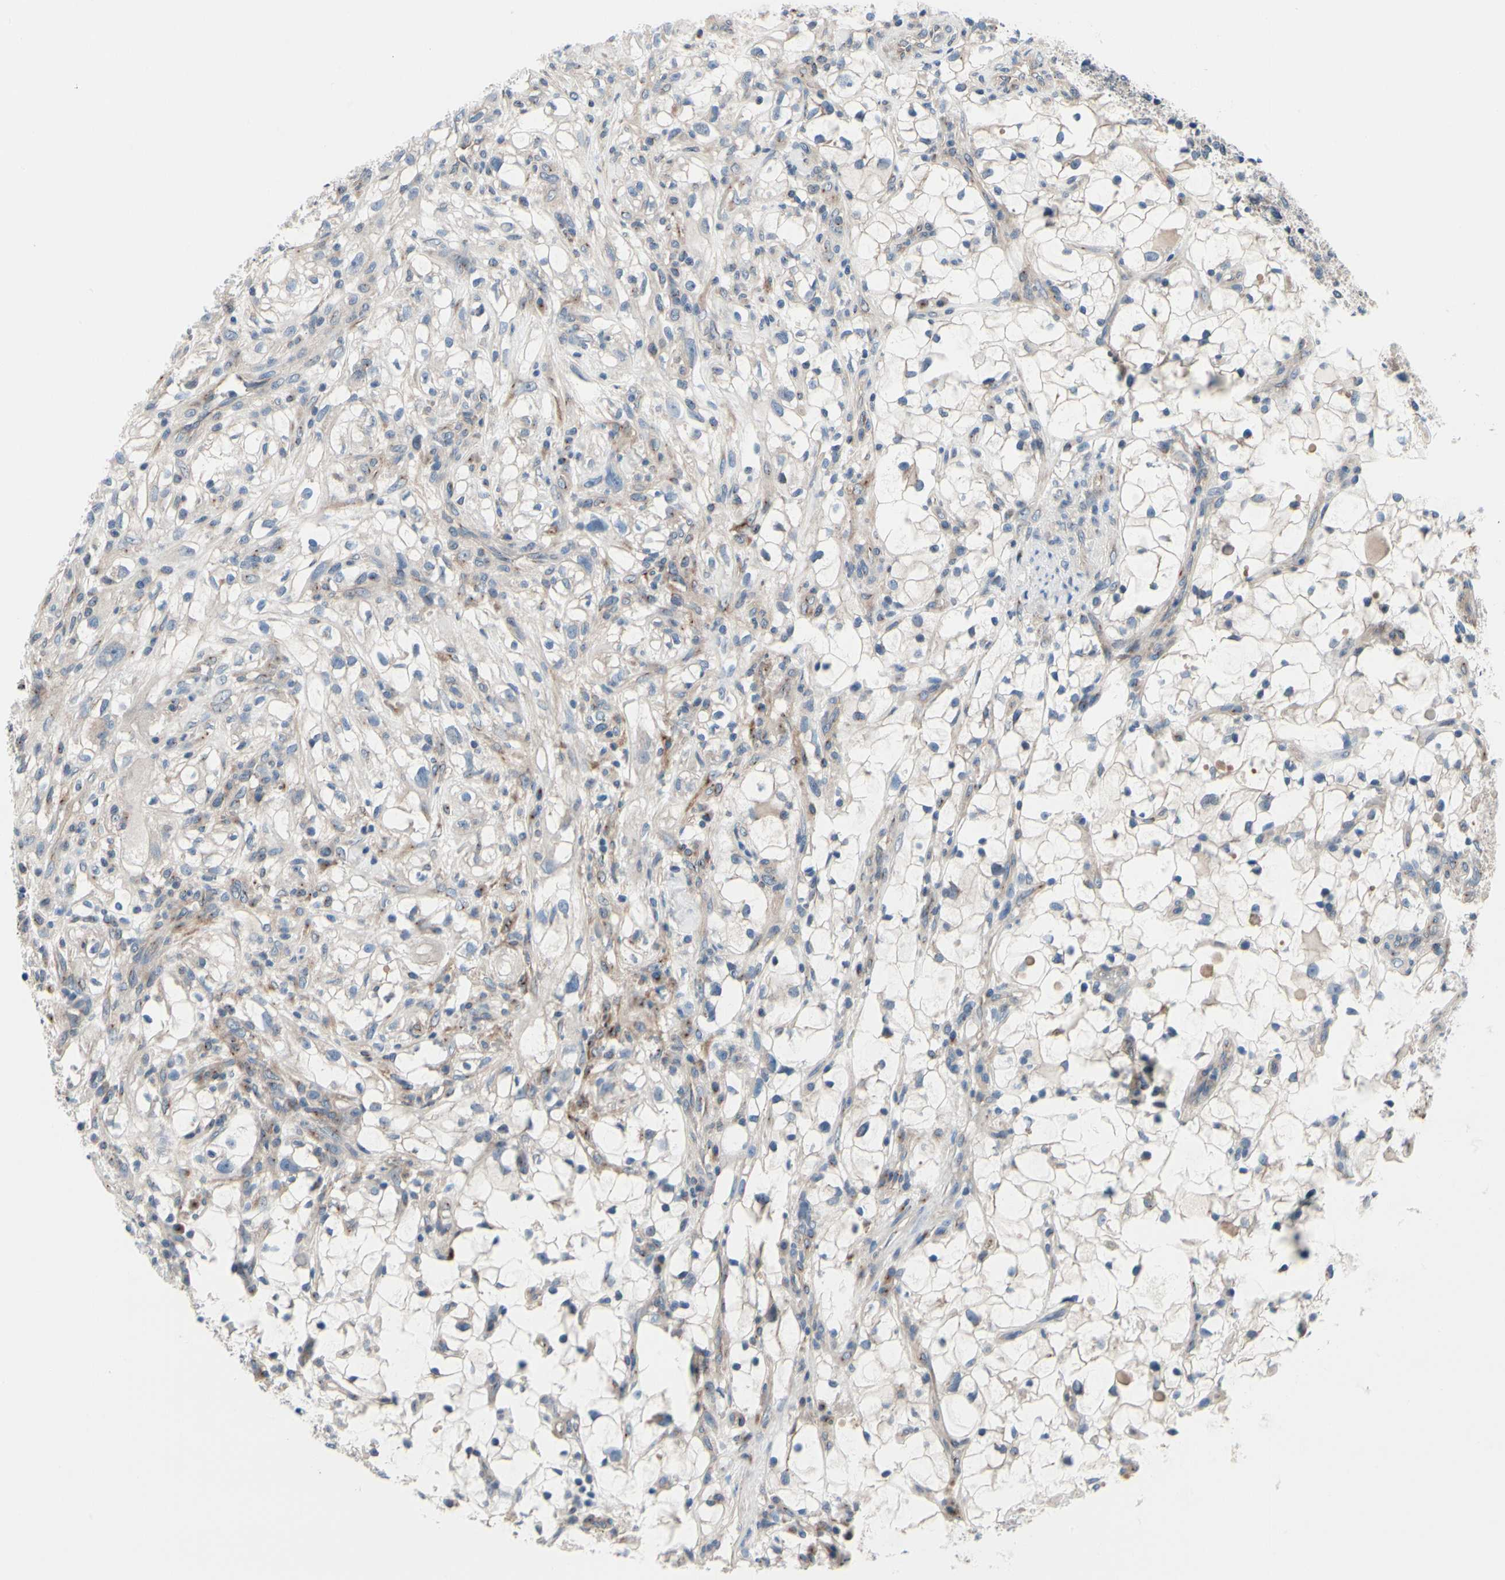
{"staining": {"intensity": "negative", "quantity": "none", "location": "none"}, "tissue": "renal cancer", "cell_type": "Tumor cells", "image_type": "cancer", "snomed": [{"axis": "morphology", "description": "Adenocarcinoma, NOS"}, {"axis": "topography", "description": "Kidney"}], "caption": "Adenocarcinoma (renal) was stained to show a protein in brown. There is no significant staining in tumor cells. (DAB IHC, high magnification).", "gene": "PRKAR2B", "patient": {"sex": "female", "age": 60}}